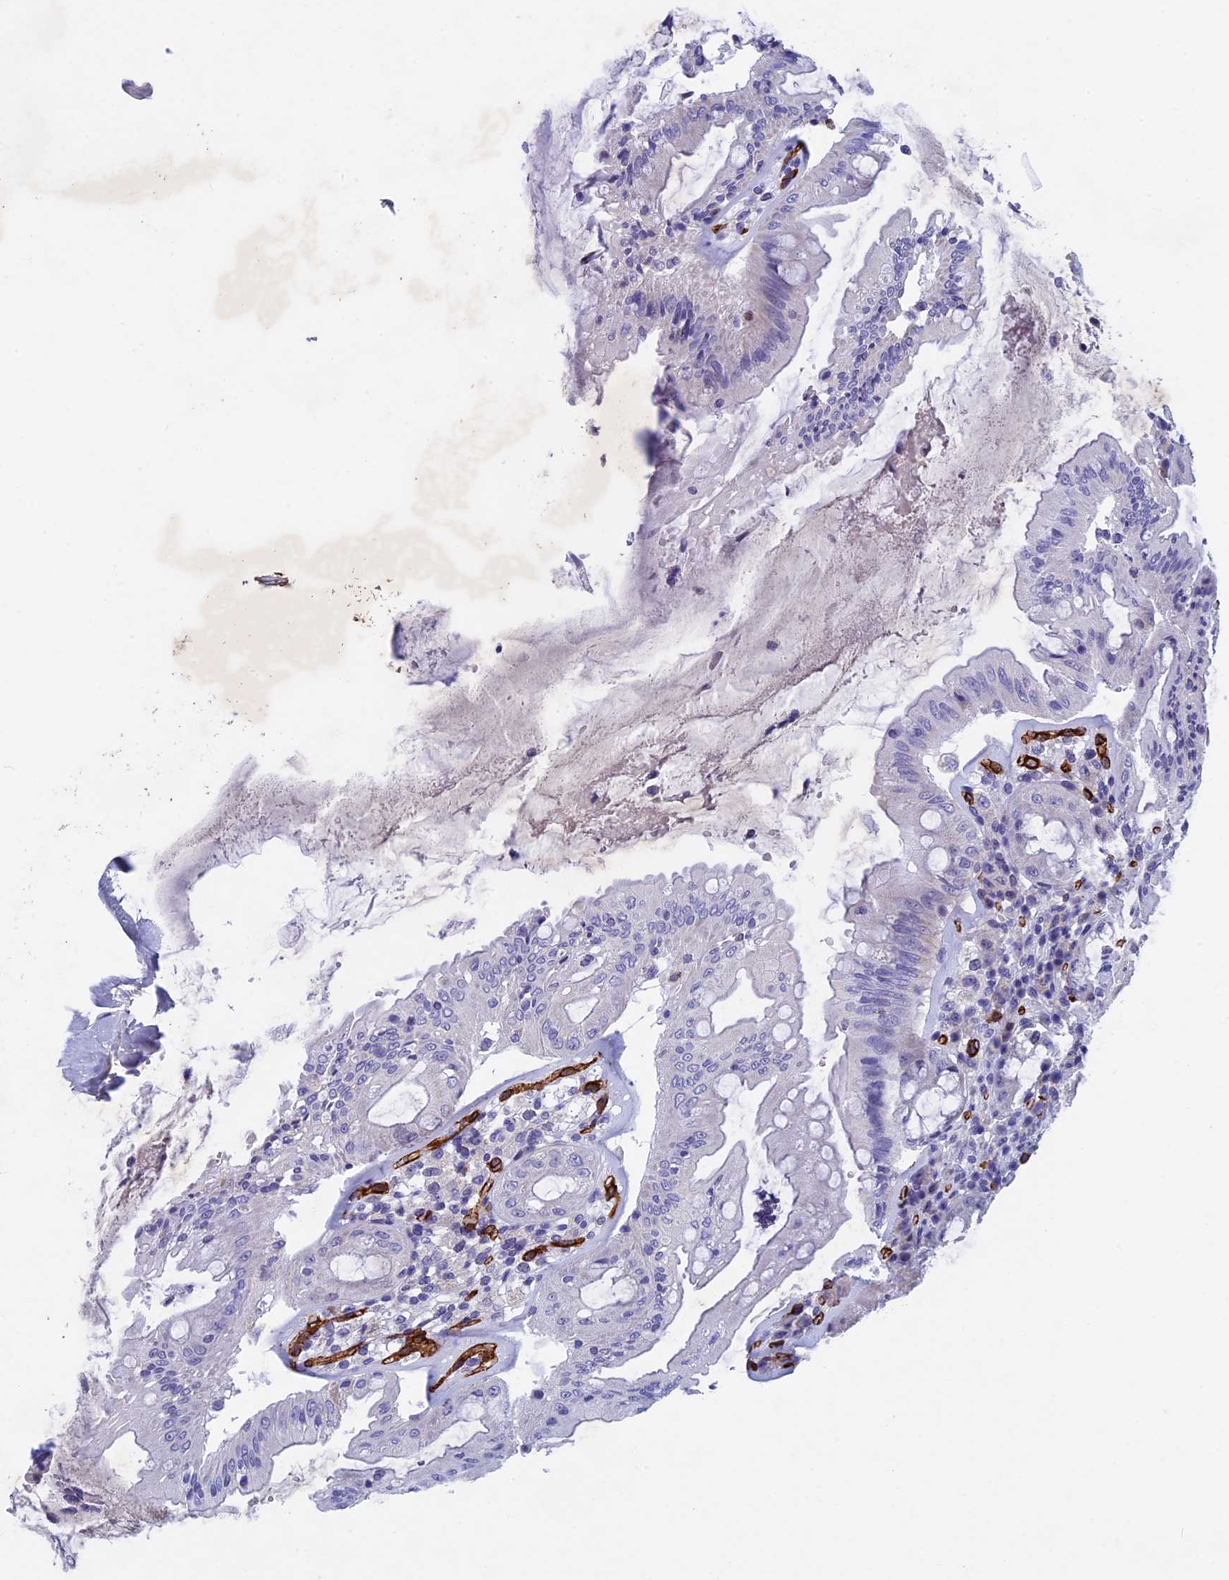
{"staining": {"intensity": "negative", "quantity": "none", "location": "none"}, "tissue": "rectum", "cell_type": "Glandular cells", "image_type": "normal", "snomed": [{"axis": "morphology", "description": "Normal tissue, NOS"}, {"axis": "topography", "description": "Rectum"}], "caption": "This histopathology image is of benign rectum stained with immunohistochemistry to label a protein in brown with the nuclei are counter-stained blue. There is no expression in glandular cells.", "gene": "INSYN1", "patient": {"sex": "female", "age": 57}}